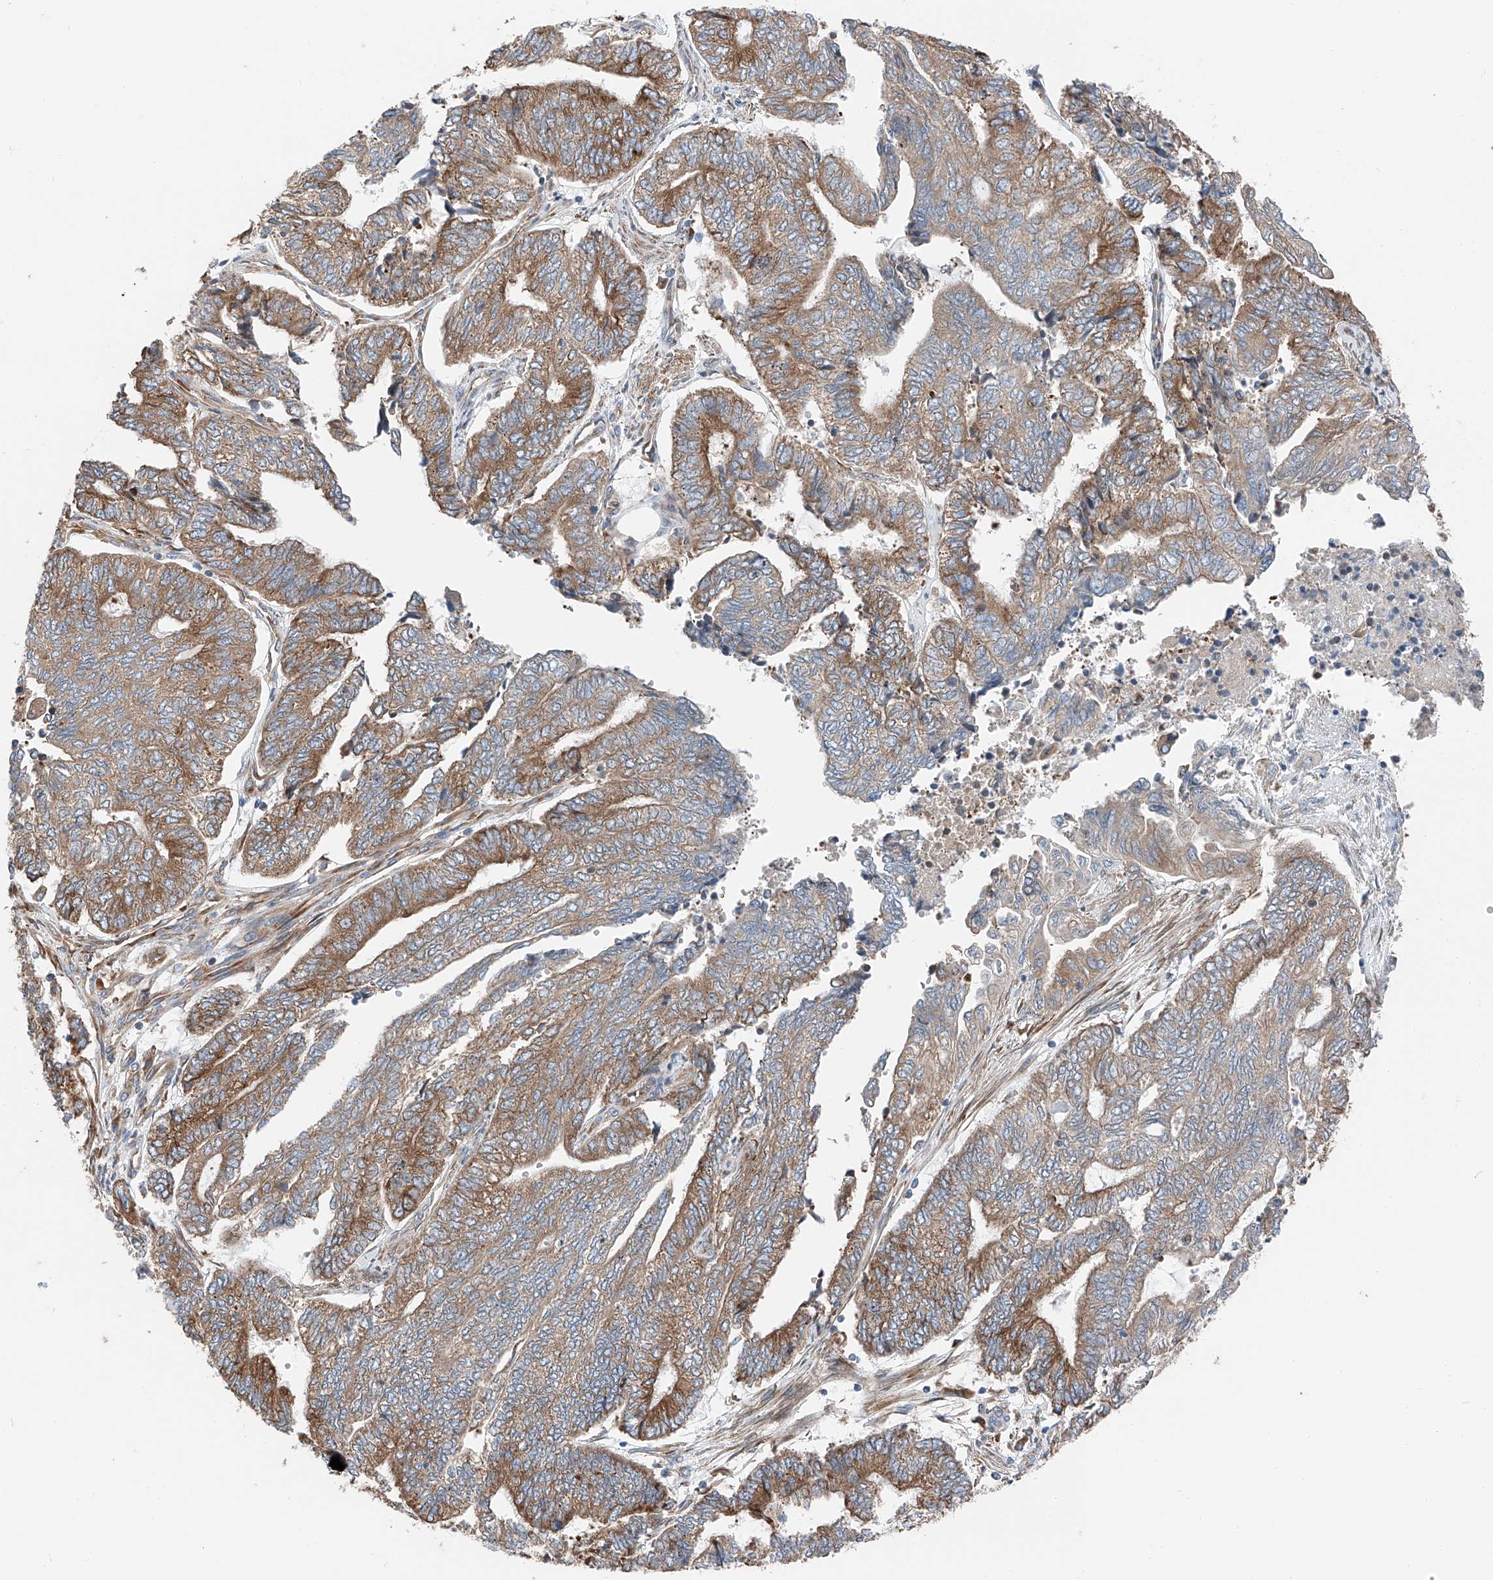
{"staining": {"intensity": "moderate", "quantity": "25%-75%", "location": "cytoplasmic/membranous"}, "tissue": "endometrial cancer", "cell_type": "Tumor cells", "image_type": "cancer", "snomed": [{"axis": "morphology", "description": "Adenocarcinoma, NOS"}, {"axis": "topography", "description": "Uterus"}, {"axis": "topography", "description": "Endometrium"}], "caption": "Endometrial cancer stained with a protein marker shows moderate staining in tumor cells.", "gene": "ZC3H15", "patient": {"sex": "female", "age": 70}}